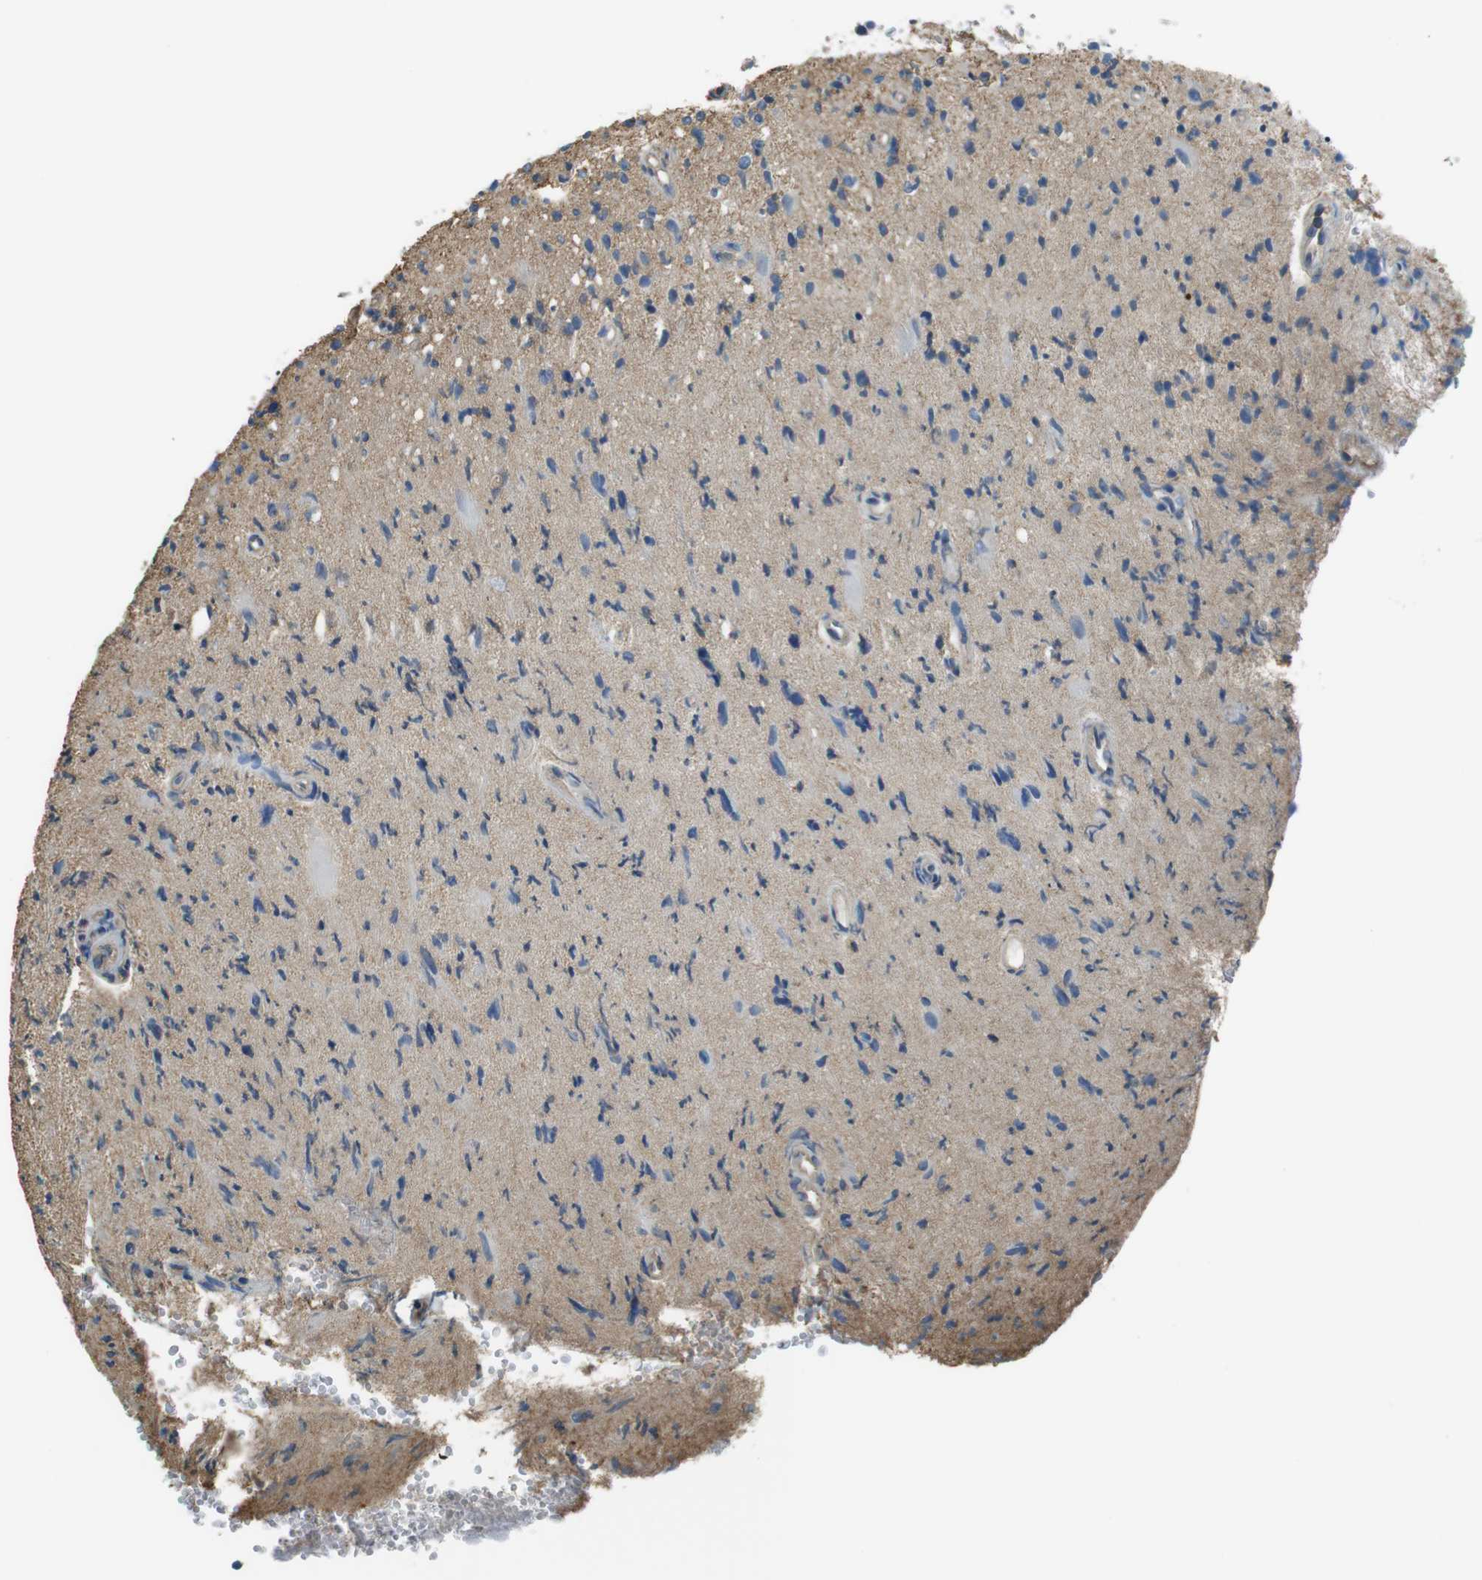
{"staining": {"intensity": "moderate", "quantity": "25%-75%", "location": "cytoplasmic/membranous"}, "tissue": "glioma", "cell_type": "Tumor cells", "image_type": "cancer", "snomed": [{"axis": "morphology", "description": "Glioma, malignant, High grade"}, {"axis": "topography", "description": "Brain"}], "caption": "DAB (3,3'-diaminobenzidine) immunohistochemical staining of malignant high-grade glioma exhibits moderate cytoplasmic/membranous protein expression in approximately 25%-75% of tumor cells.", "gene": "FCAR", "patient": {"sex": "male", "age": 48}}